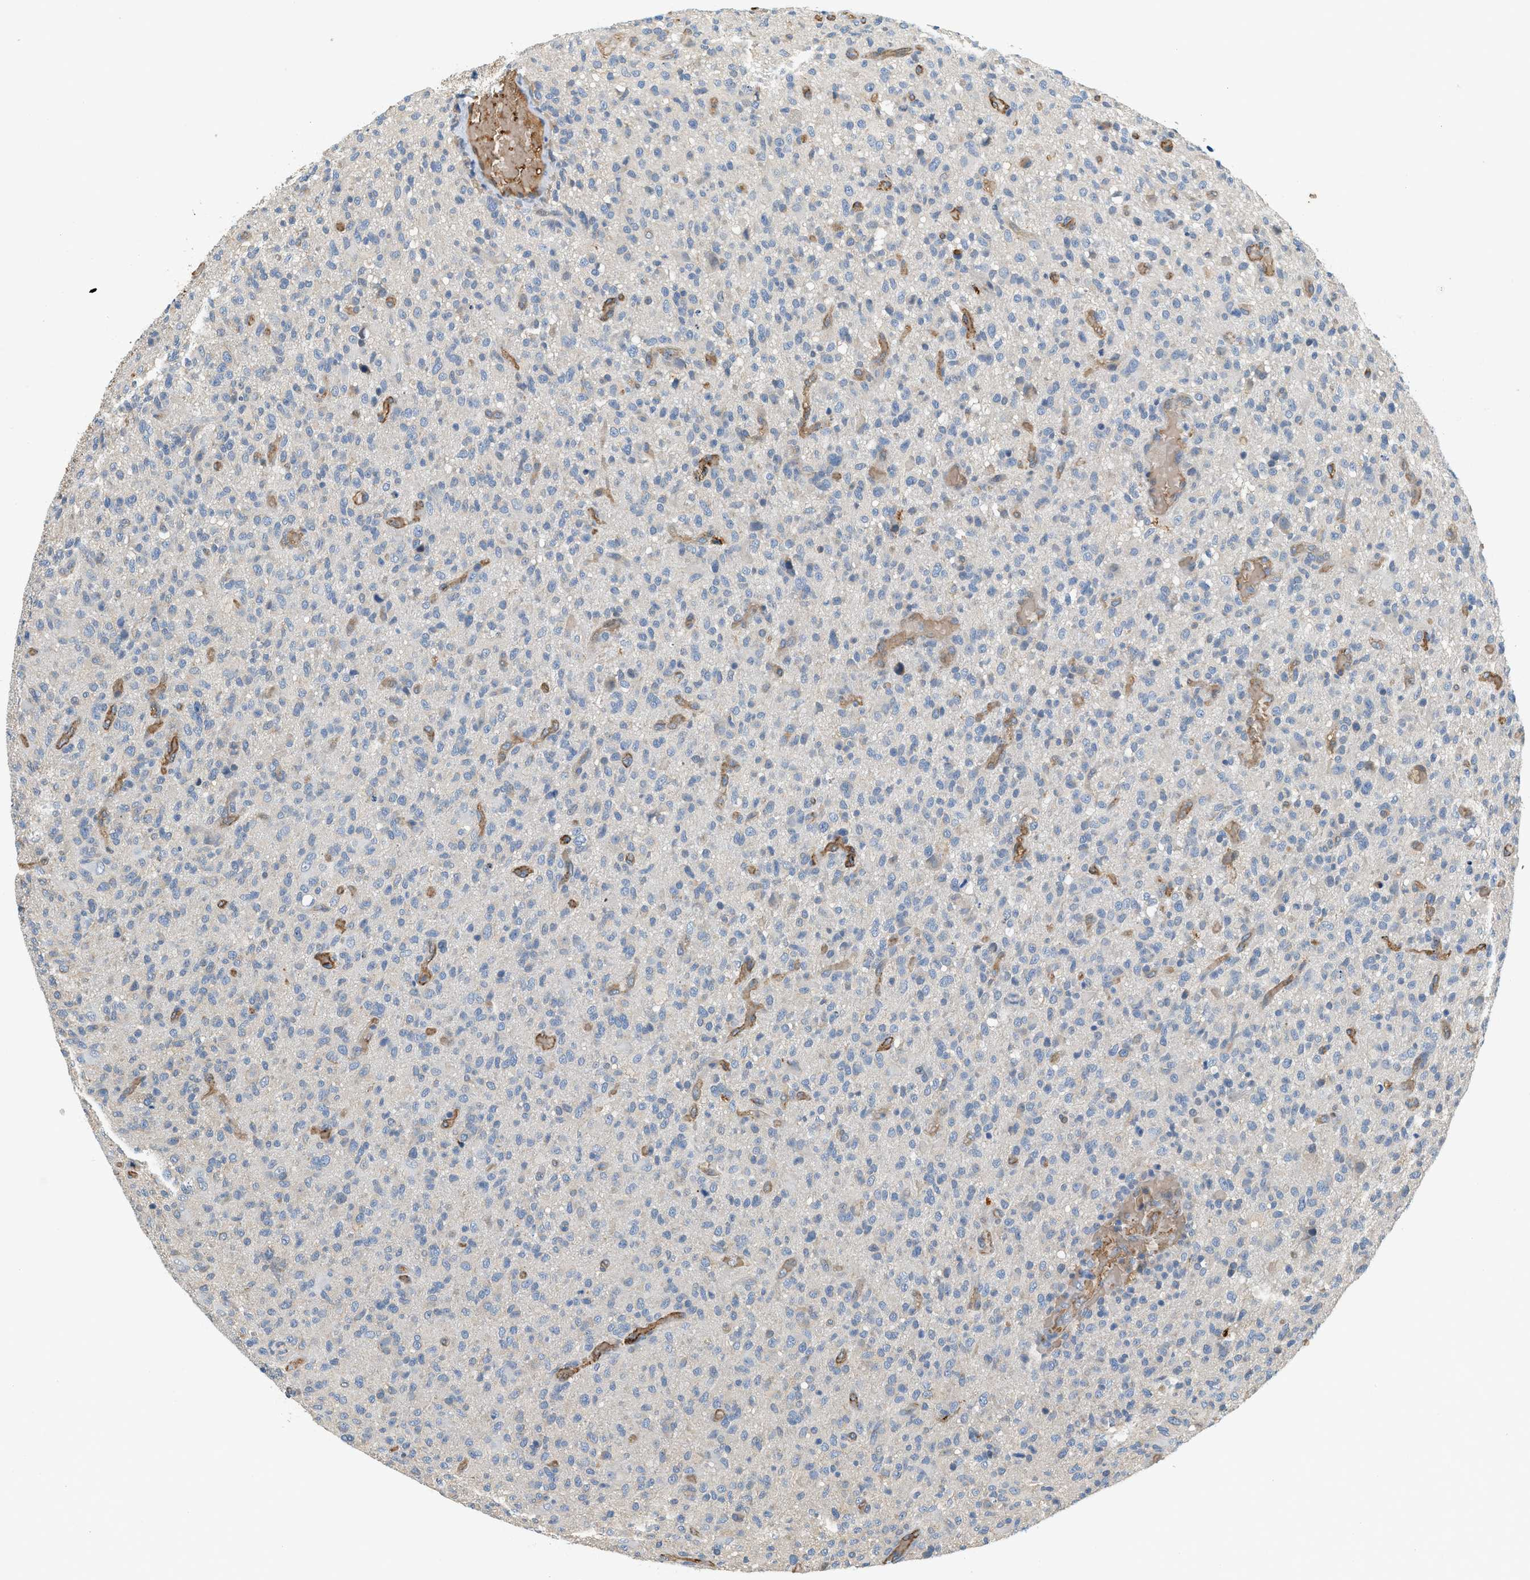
{"staining": {"intensity": "negative", "quantity": "none", "location": "none"}, "tissue": "glioma", "cell_type": "Tumor cells", "image_type": "cancer", "snomed": [{"axis": "morphology", "description": "Glioma, malignant, High grade"}, {"axis": "topography", "description": "Brain"}], "caption": "Immunohistochemistry photomicrograph of high-grade glioma (malignant) stained for a protein (brown), which reveals no staining in tumor cells. (DAB (3,3'-diaminobenzidine) immunohistochemistry visualized using brightfield microscopy, high magnification).", "gene": "CYTH2", "patient": {"sex": "male", "age": 71}}